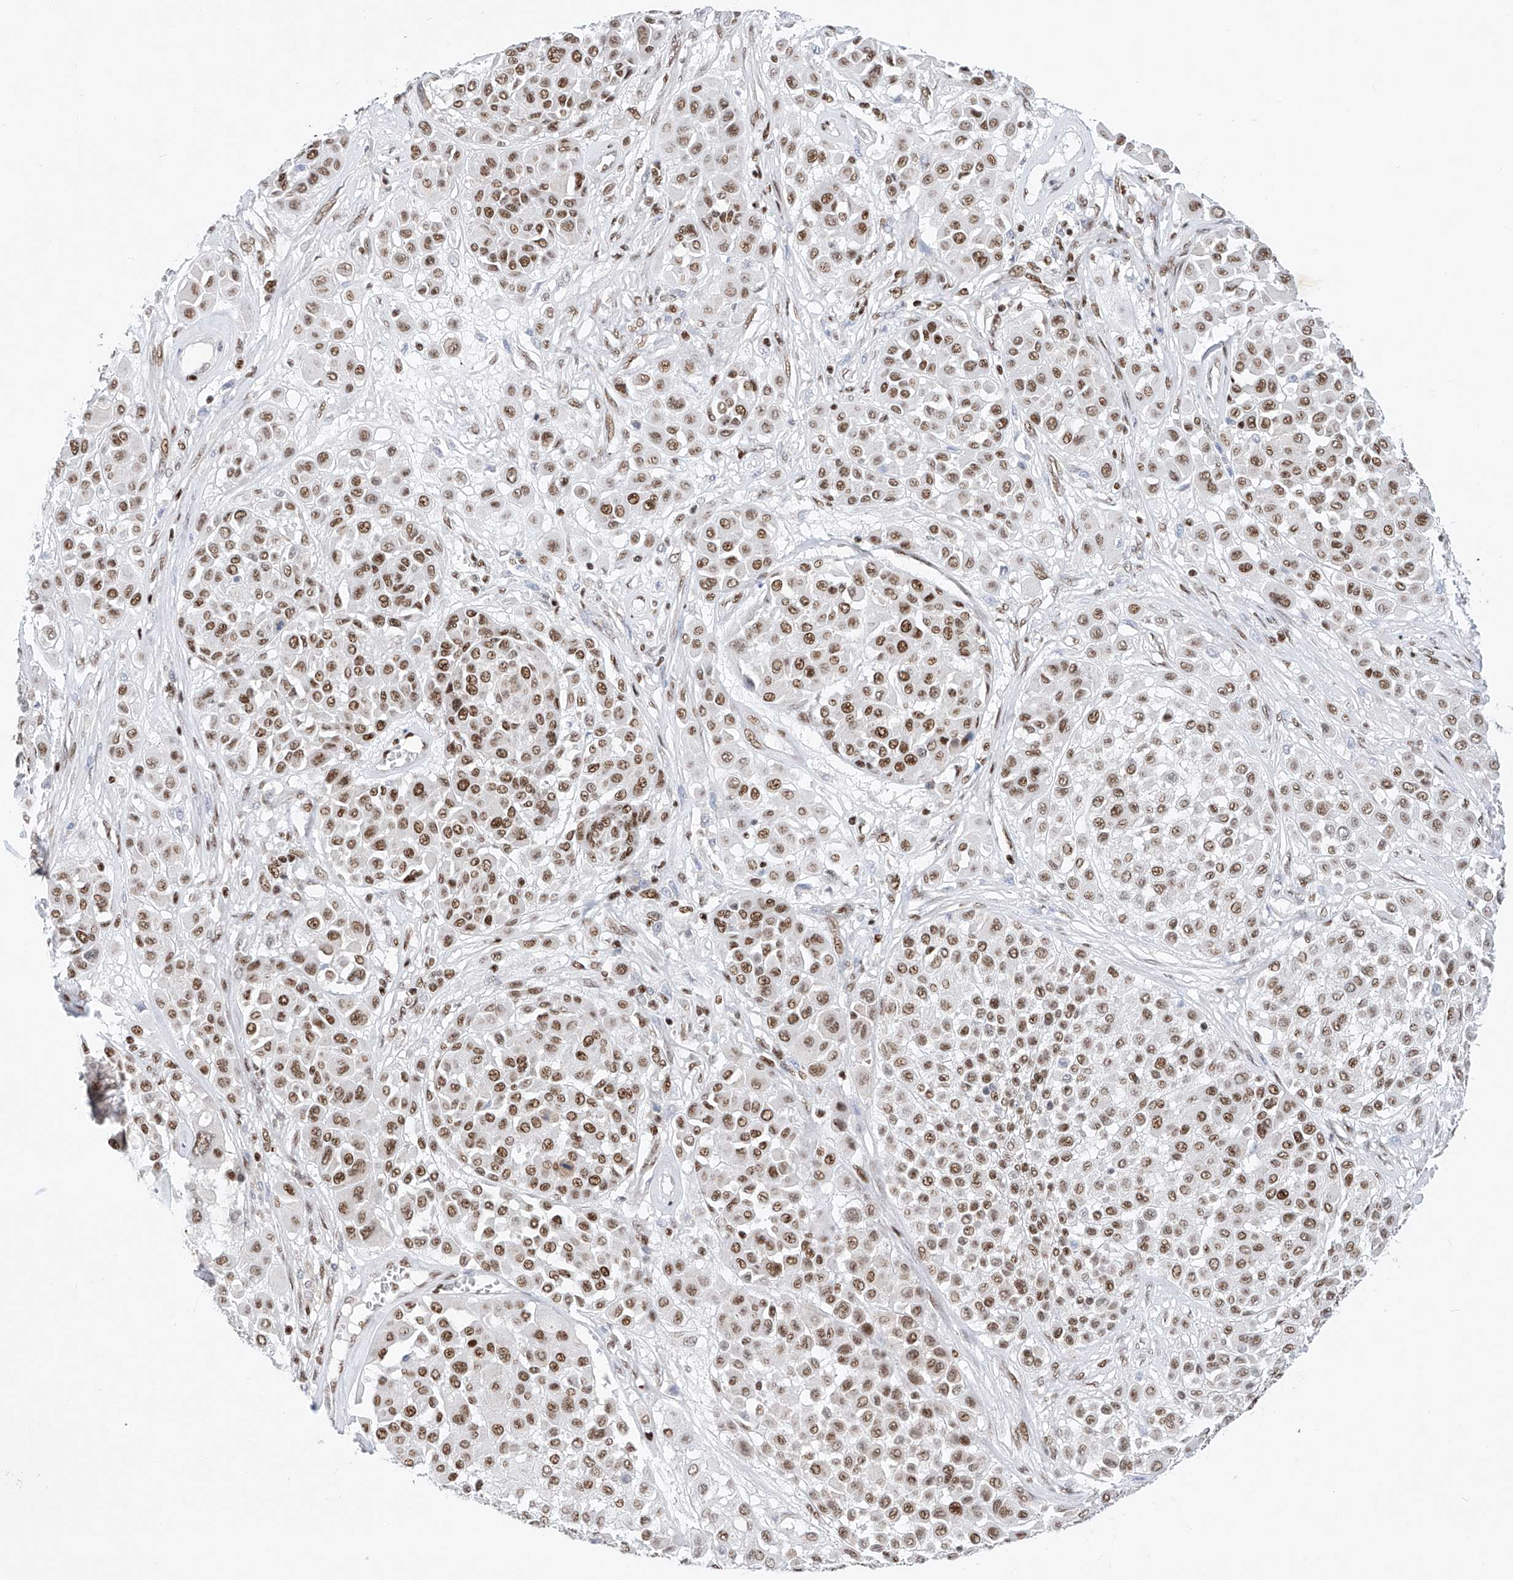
{"staining": {"intensity": "moderate", "quantity": ">75%", "location": "nuclear"}, "tissue": "melanoma", "cell_type": "Tumor cells", "image_type": "cancer", "snomed": [{"axis": "morphology", "description": "Malignant melanoma, Metastatic site"}, {"axis": "topography", "description": "Soft tissue"}], "caption": "Protein analysis of malignant melanoma (metastatic site) tissue demonstrates moderate nuclear staining in approximately >75% of tumor cells. Nuclei are stained in blue.", "gene": "TAF4", "patient": {"sex": "male", "age": 41}}